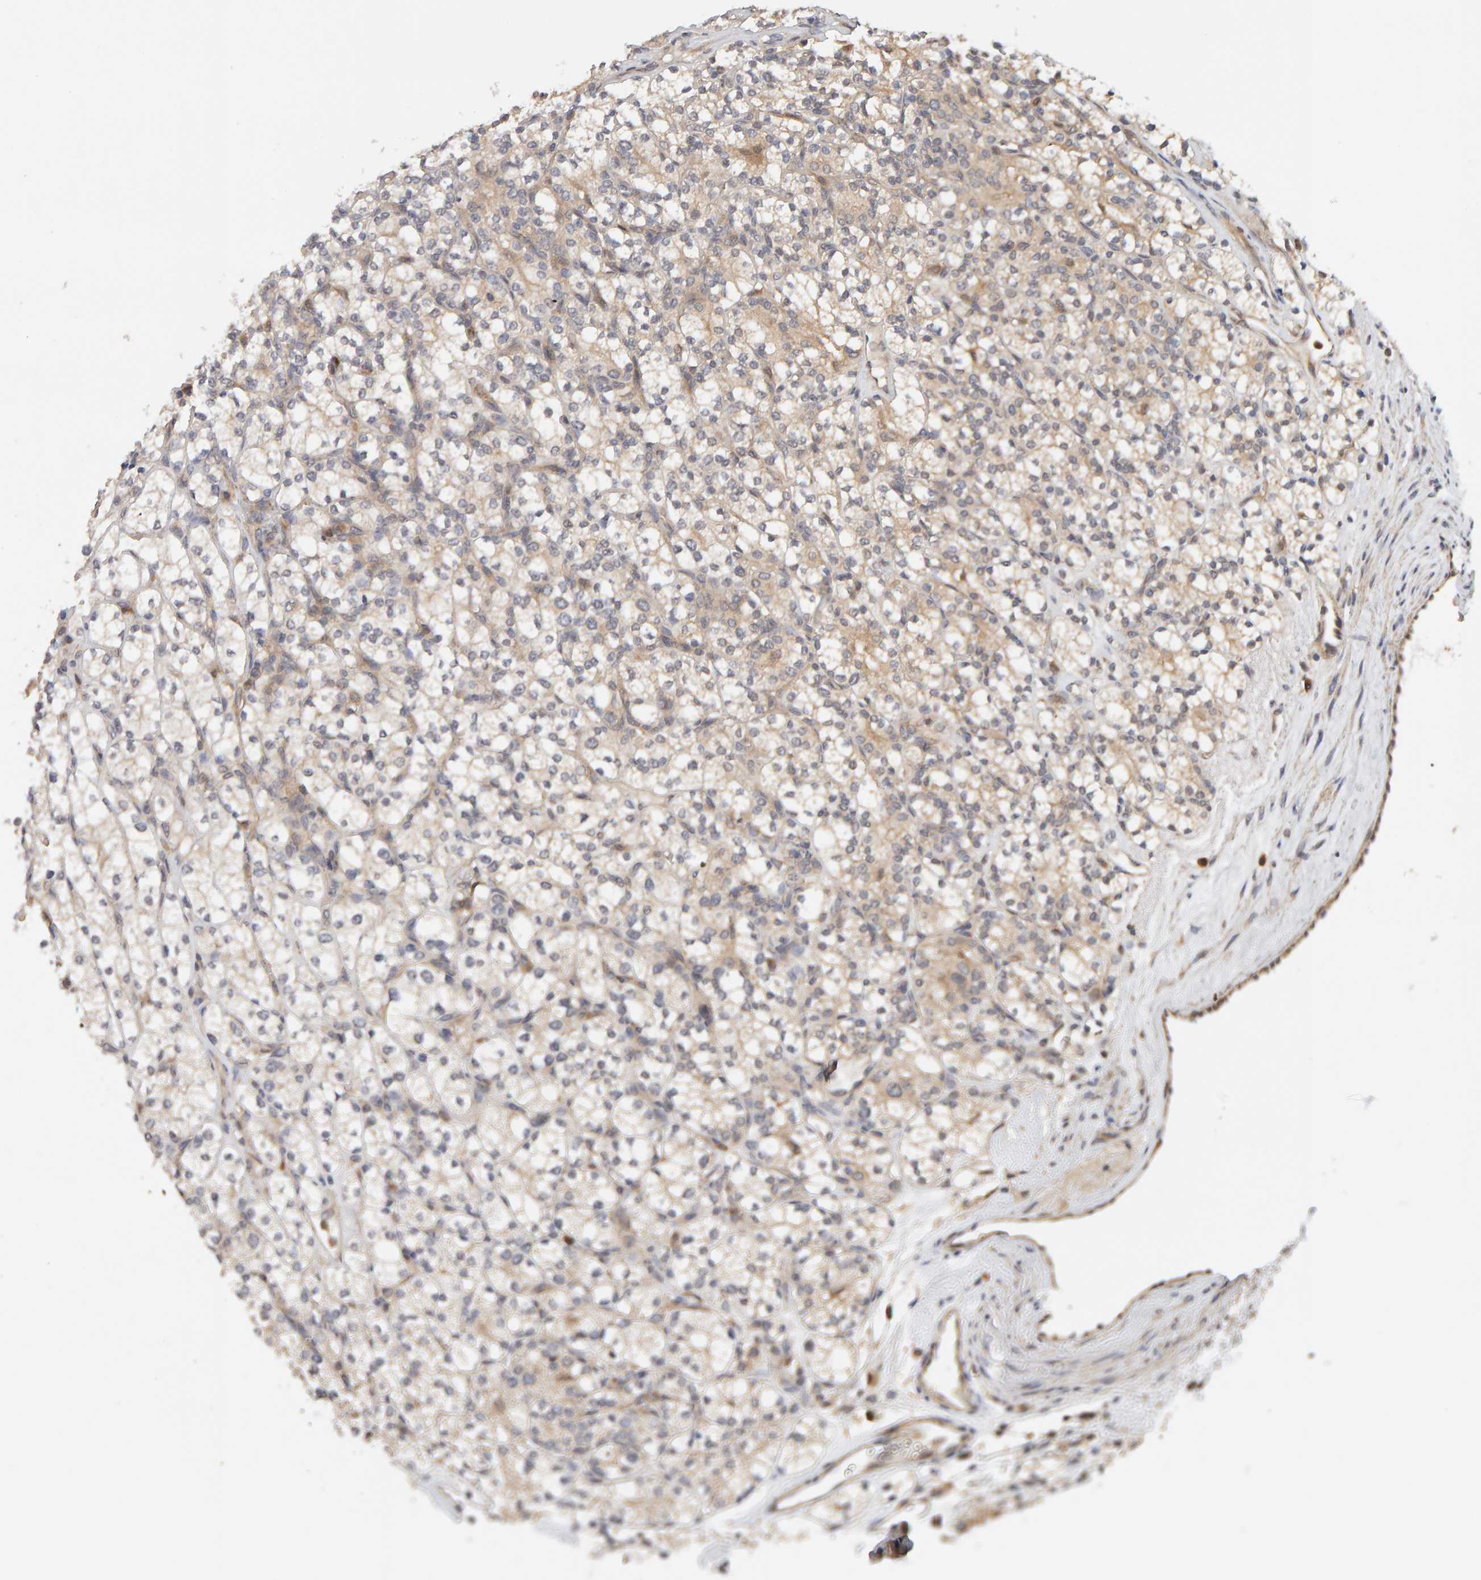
{"staining": {"intensity": "weak", "quantity": "<25%", "location": "cytoplasmic/membranous"}, "tissue": "renal cancer", "cell_type": "Tumor cells", "image_type": "cancer", "snomed": [{"axis": "morphology", "description": "Adenocarcinoma, NOS"}, {"axis": "topography", "description": "Kidney"}], "caption": "Tumor cells show no significant positivity in renal cancer (adenocarcinoma).", "gene": "DNAJC7", "patient": {"sex": "male", "age": 77}}